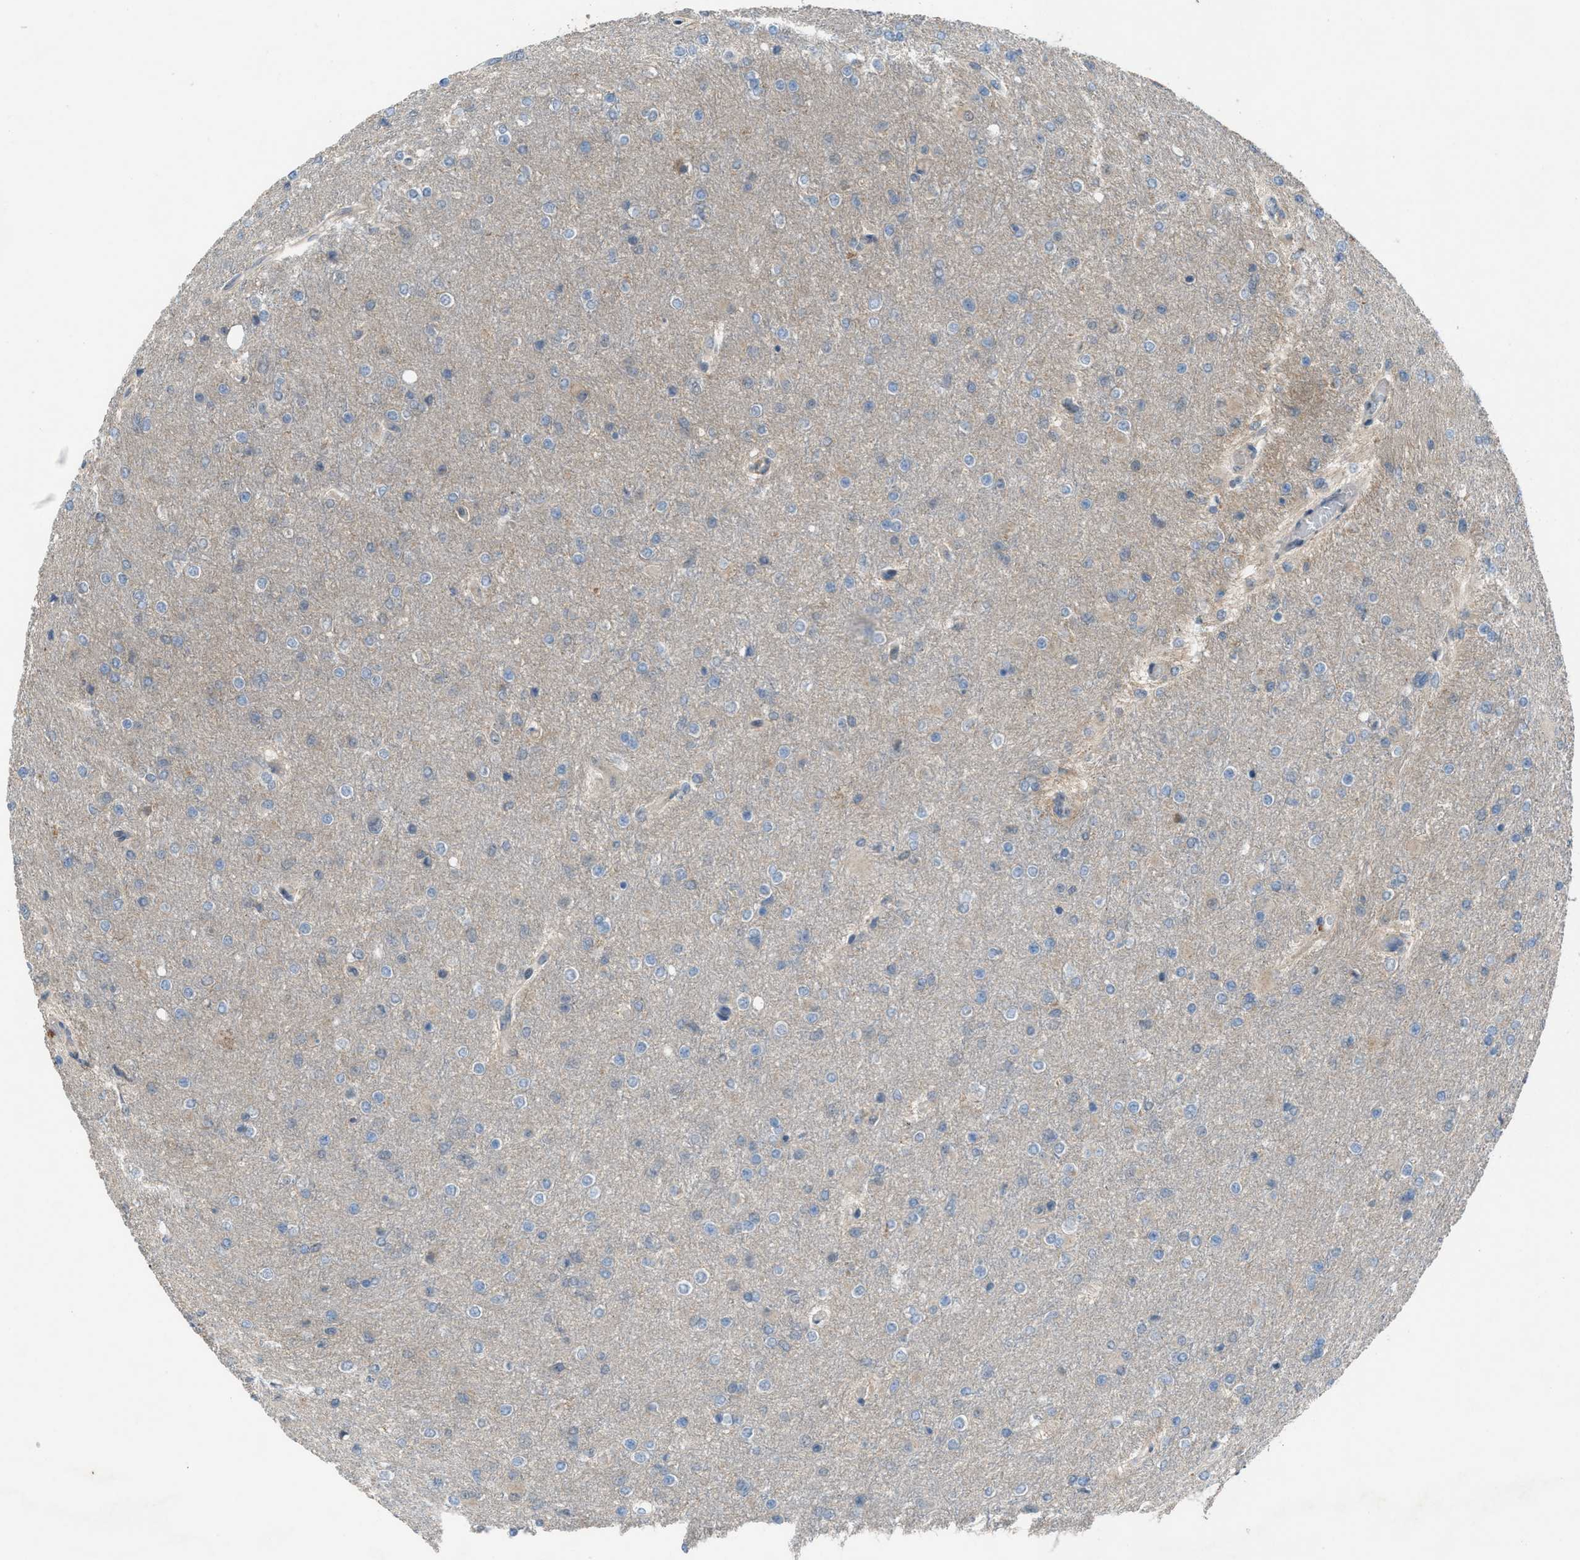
{"staining": {"intensity": "negative", "quantity": "none", "location": "none"}, "tissue": "glioma", "cell_type": "Tumor cells", "image_type": "cancer", "snomed": [{"axis": "morphology", "description": "Glioma, malignant, High grade"}, {"axis": "topography", "description": "Cerebral cortex"}], "caption": "Tumor cells are negative for brown protein staining in glioma. (DAB immunohistochemistry with hematoxylin counter stain).", "gene": "PLAA", "patient": {"sex": "female", "age": 36}}